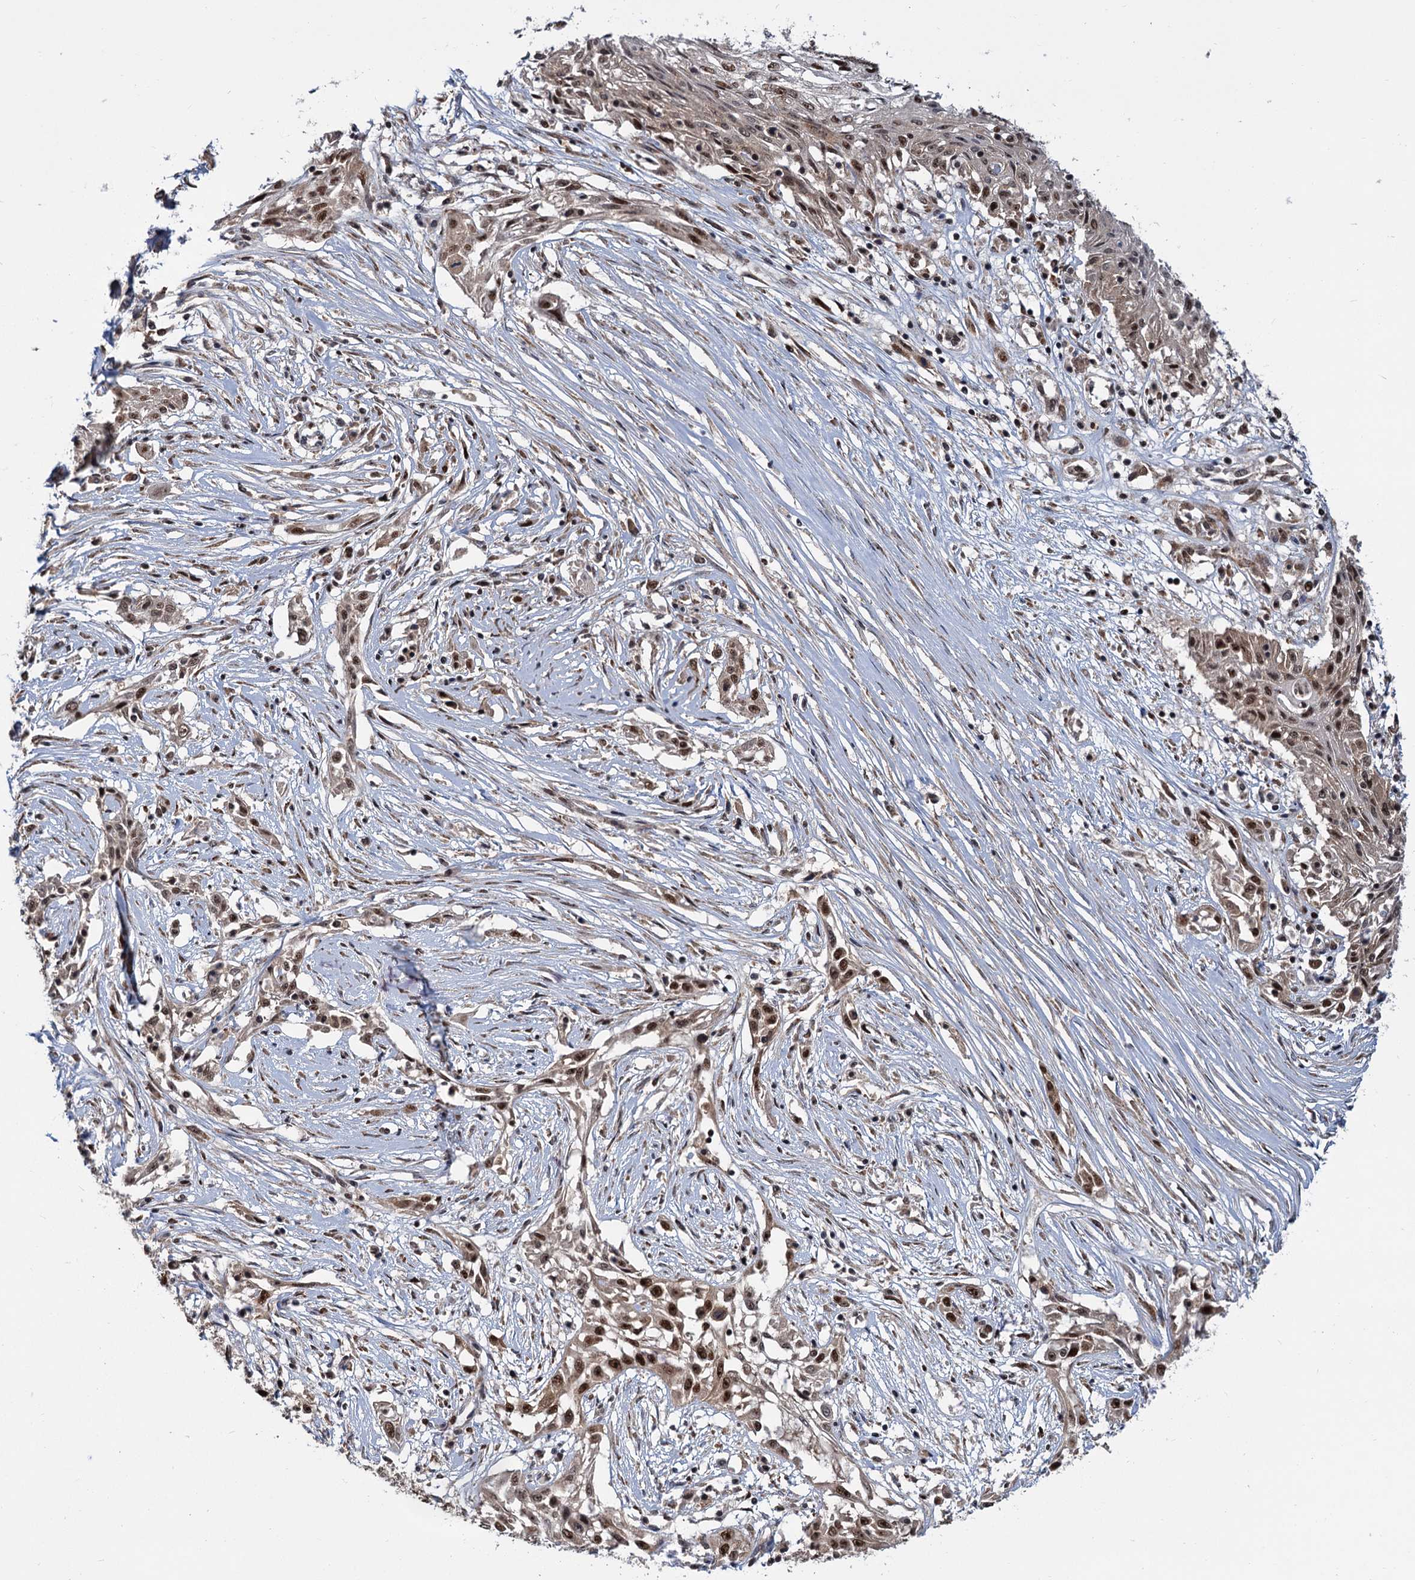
{"staining": {"intensity": "moderate", "quantity": ">75%", "location": "cytoplasmic/membranous,nuclear"}, "tissue": "skin cancer", "cell_type": "Tumor cells", "image_type": "cancer", "snomed": [{"axis": "morphology", "description": "Squamous cell carcinoma, NOS"}, {"axis": "morphology", "description": "Squamous cell carcinoma, metastatic, NOS"}, {"axis": "topography", "description": "Skin"}, {"axis": "topography", "description": "Lymph node"}], "caption": "Protein expression by immunohistochemistry (IHC) demonstrates moderate cytoplasmic/membranous and nuclear positivity in about >75% of tumor cells in skin cancer.", "gene": "WBP4", "patient": {"sex": "male", "age": 75}}